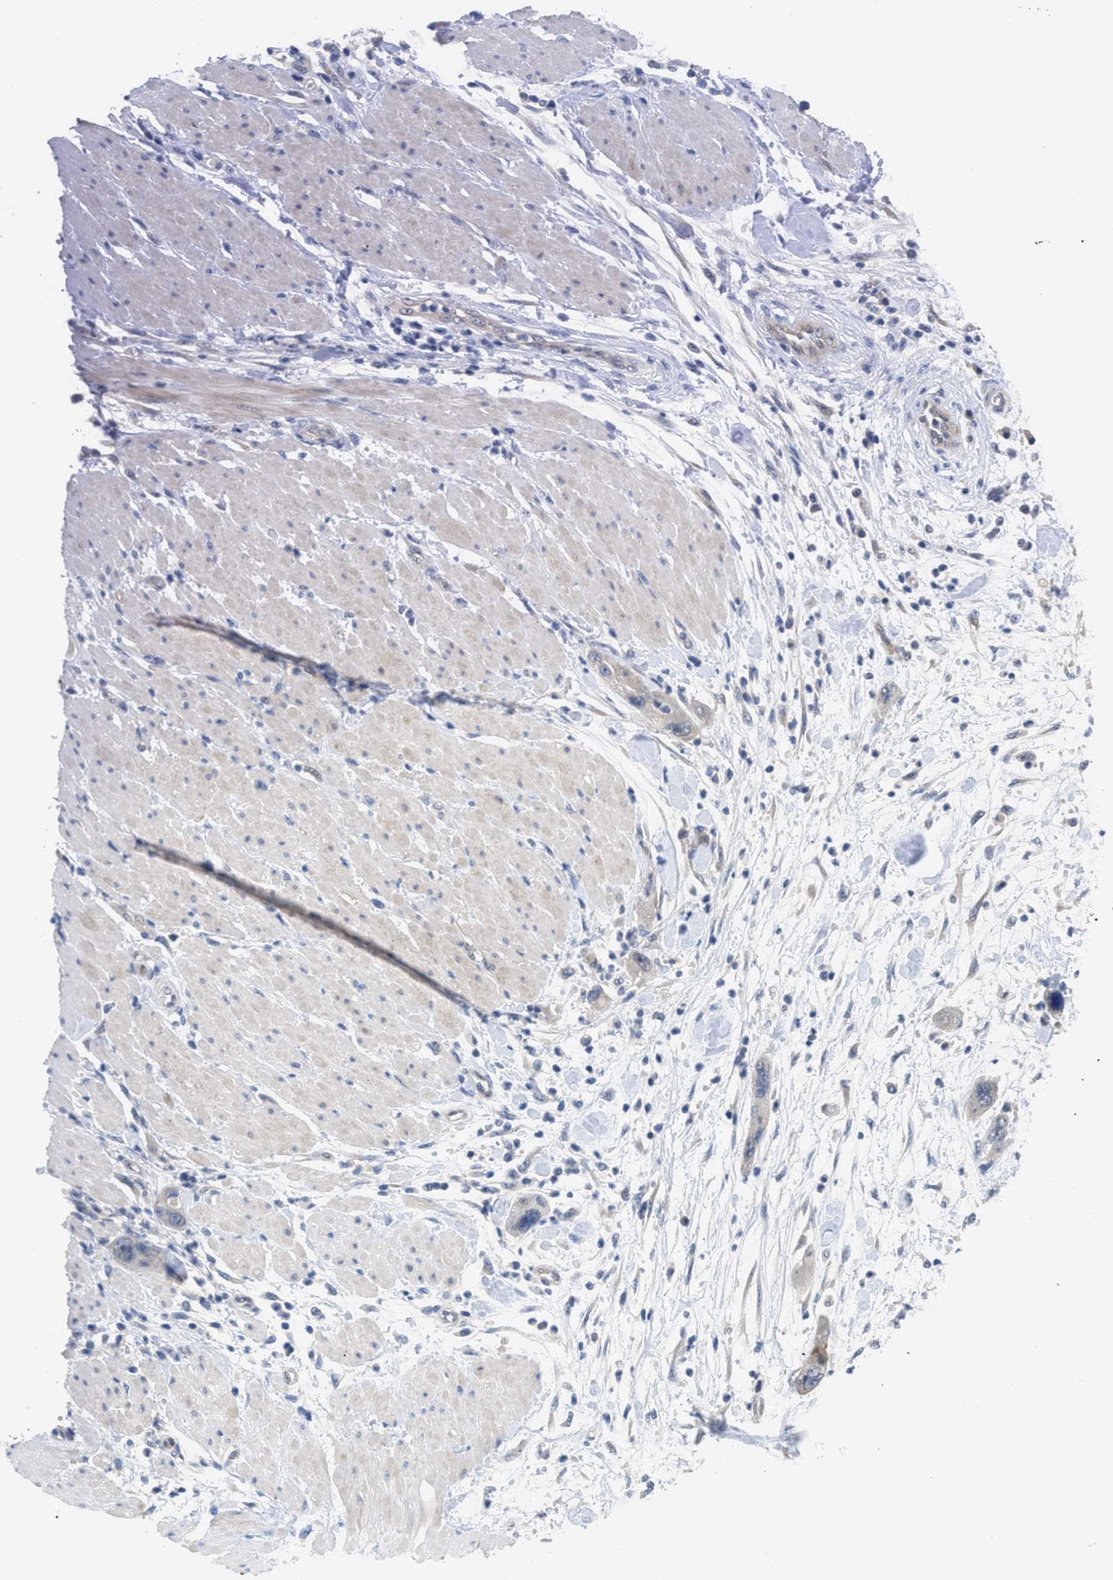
{"staining": {"intensity": "negative", "quantity": "none", "location": "none"}, "tissue": "pancreatic cancer", "cell_type": "Tumor cells", "image_type": "cancer", "snomed": [{"axis": "morphology", "description": "Normal tissue, NOS"}, {"axis": "morphology", "description": "Adenocarcinoma, NOS"}, {"axis": "topography", "description": "Pancreas"}], "caption": "The image shows no significant expression in tumor cells of pancreatic cancer (adenocarcinoma).", "gene": "LDAF1", "patient": {"sex": "female", "age": 71}}